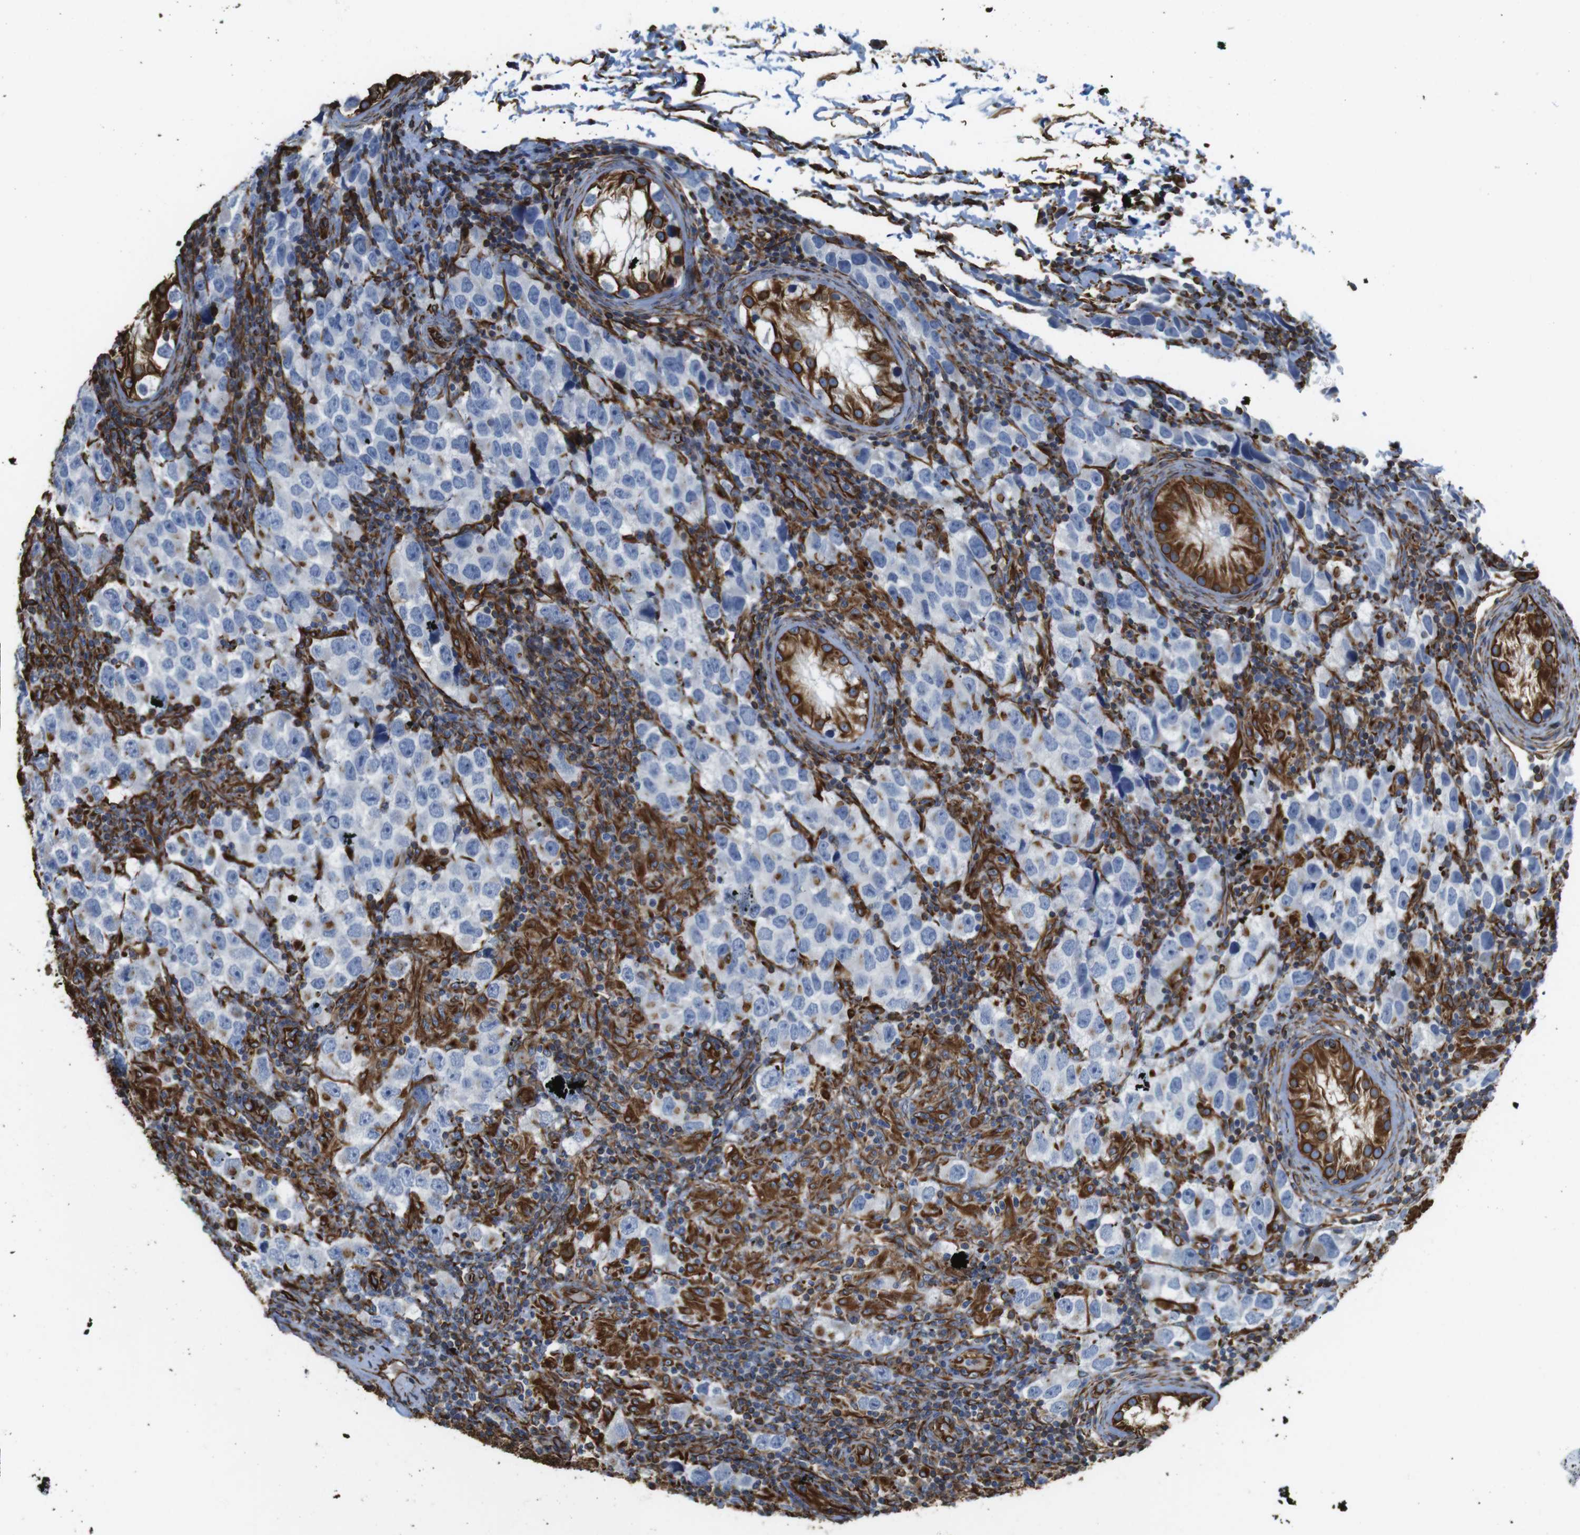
{"staining": {"intensity": "negative", "quantity": "none", "location": "none"}, "tissue": "testis cancer", "cell_type": "Tumor cells", "image_type": "cancer", "snomed": [{"axis": "morphology", "description": "Carcinoma, Embryonal, NOS"}, {"axis": "topography", "description": "Testis"}], "caption": "There is no significant positivity in tumor cells of testis embryonal carcinoma. (DAB (3,3'-diaminobenzidine) IHC, high magnification).", "gene": "RALGPS1", "patient": {"sex": "male", "age": 21}}